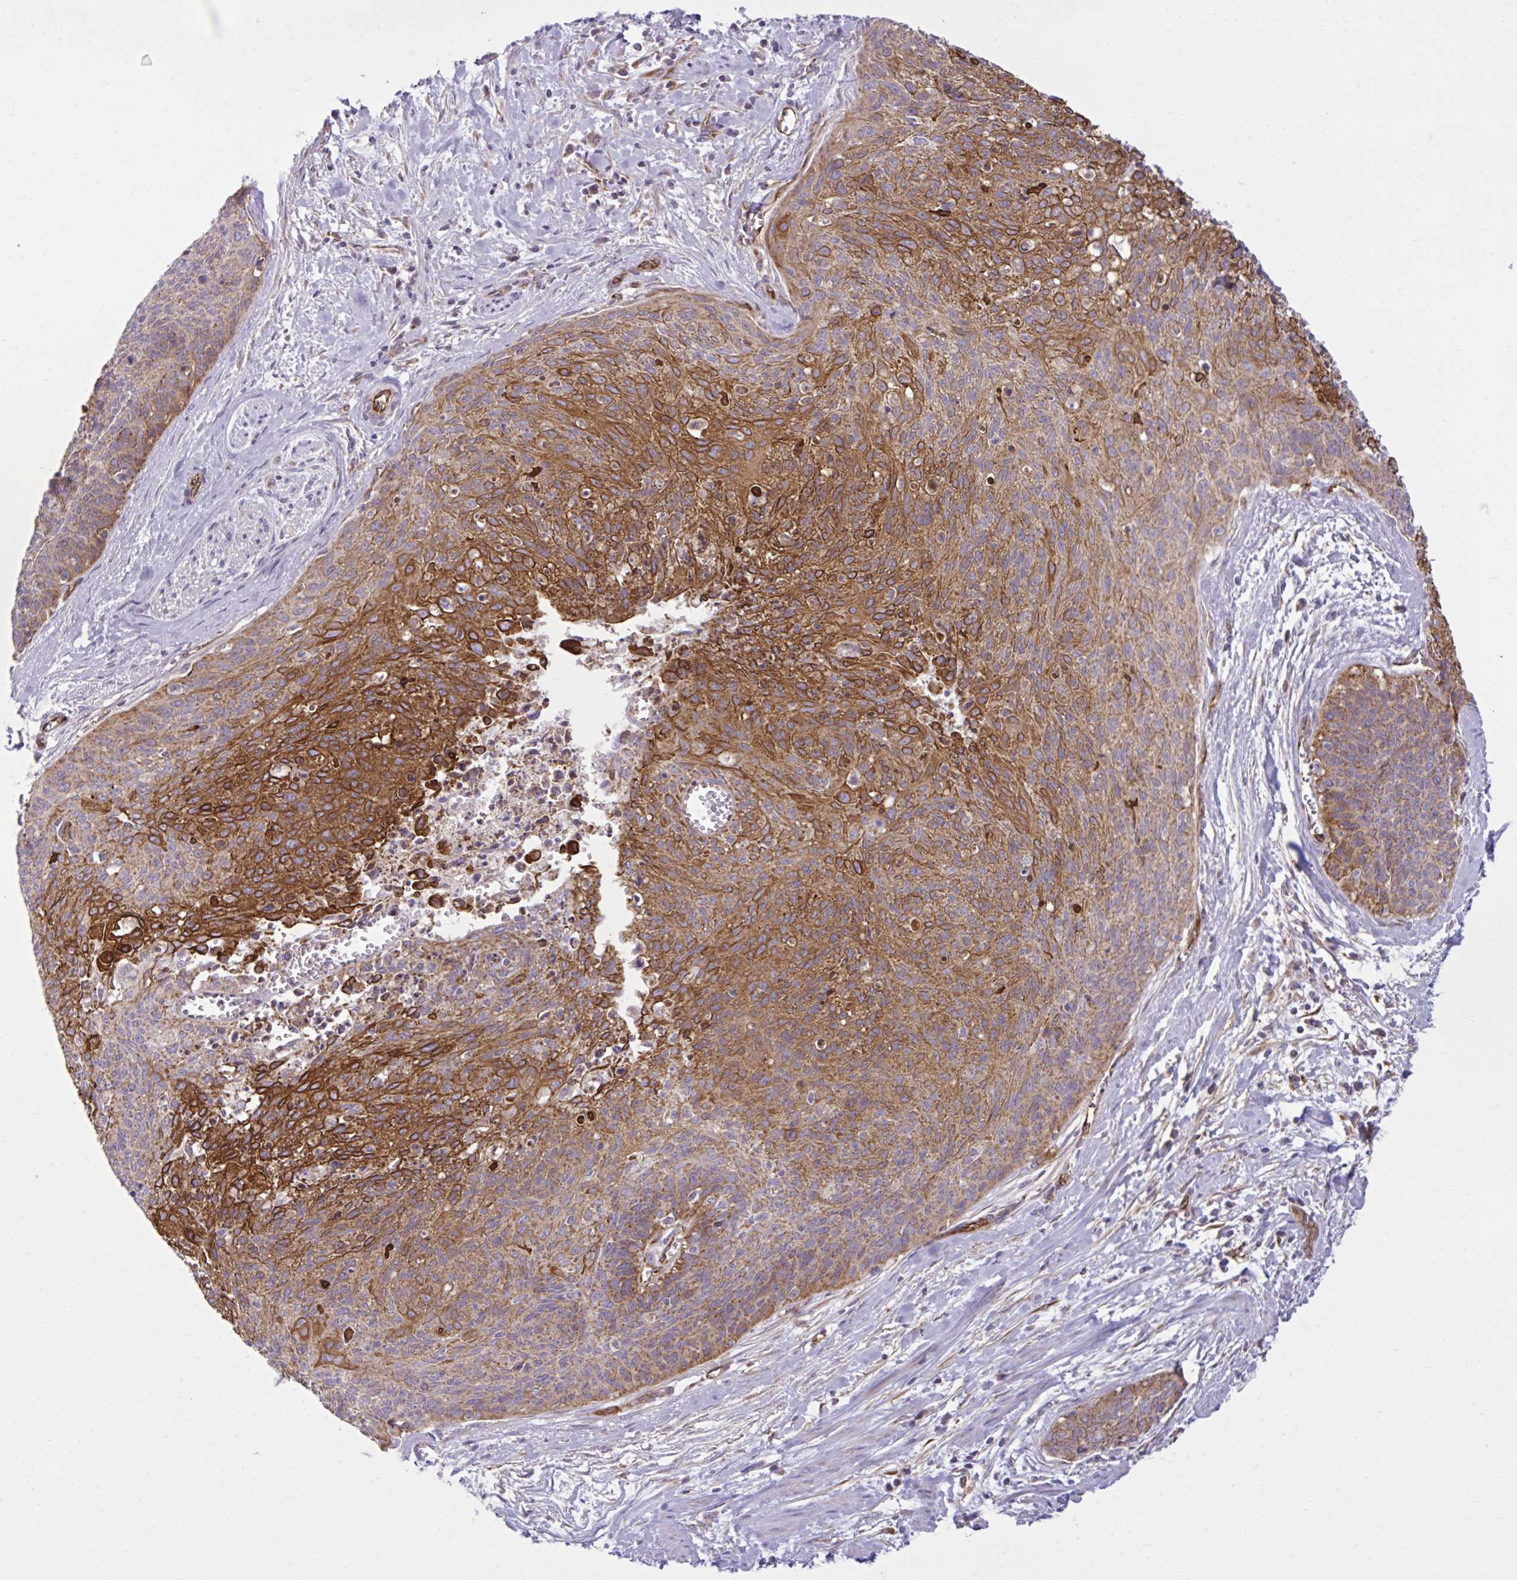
{"staining": {"intensity": "moderate", "quantity": ">75%", "location": "cytoplasmic/membranous"}, "tissue": "cervical cancer", "cell_type": "Tumor cells", "image_type": "cancer", "snomed": [{"axis": "morphology", "description": "Squamous cell carcinoma, NOS"}, {"axis": "topography", "description": "Cervix"}], "caption": "There is medium levels of moderate cytoplasmic/membranous staining in tumor cells of cervical cancer (squamous cell carcinoma), as demonstrated by immunohistochemical staining (brown color).", "gene": "LIMS1", "patient": {"sex": "female", "age": 55}}